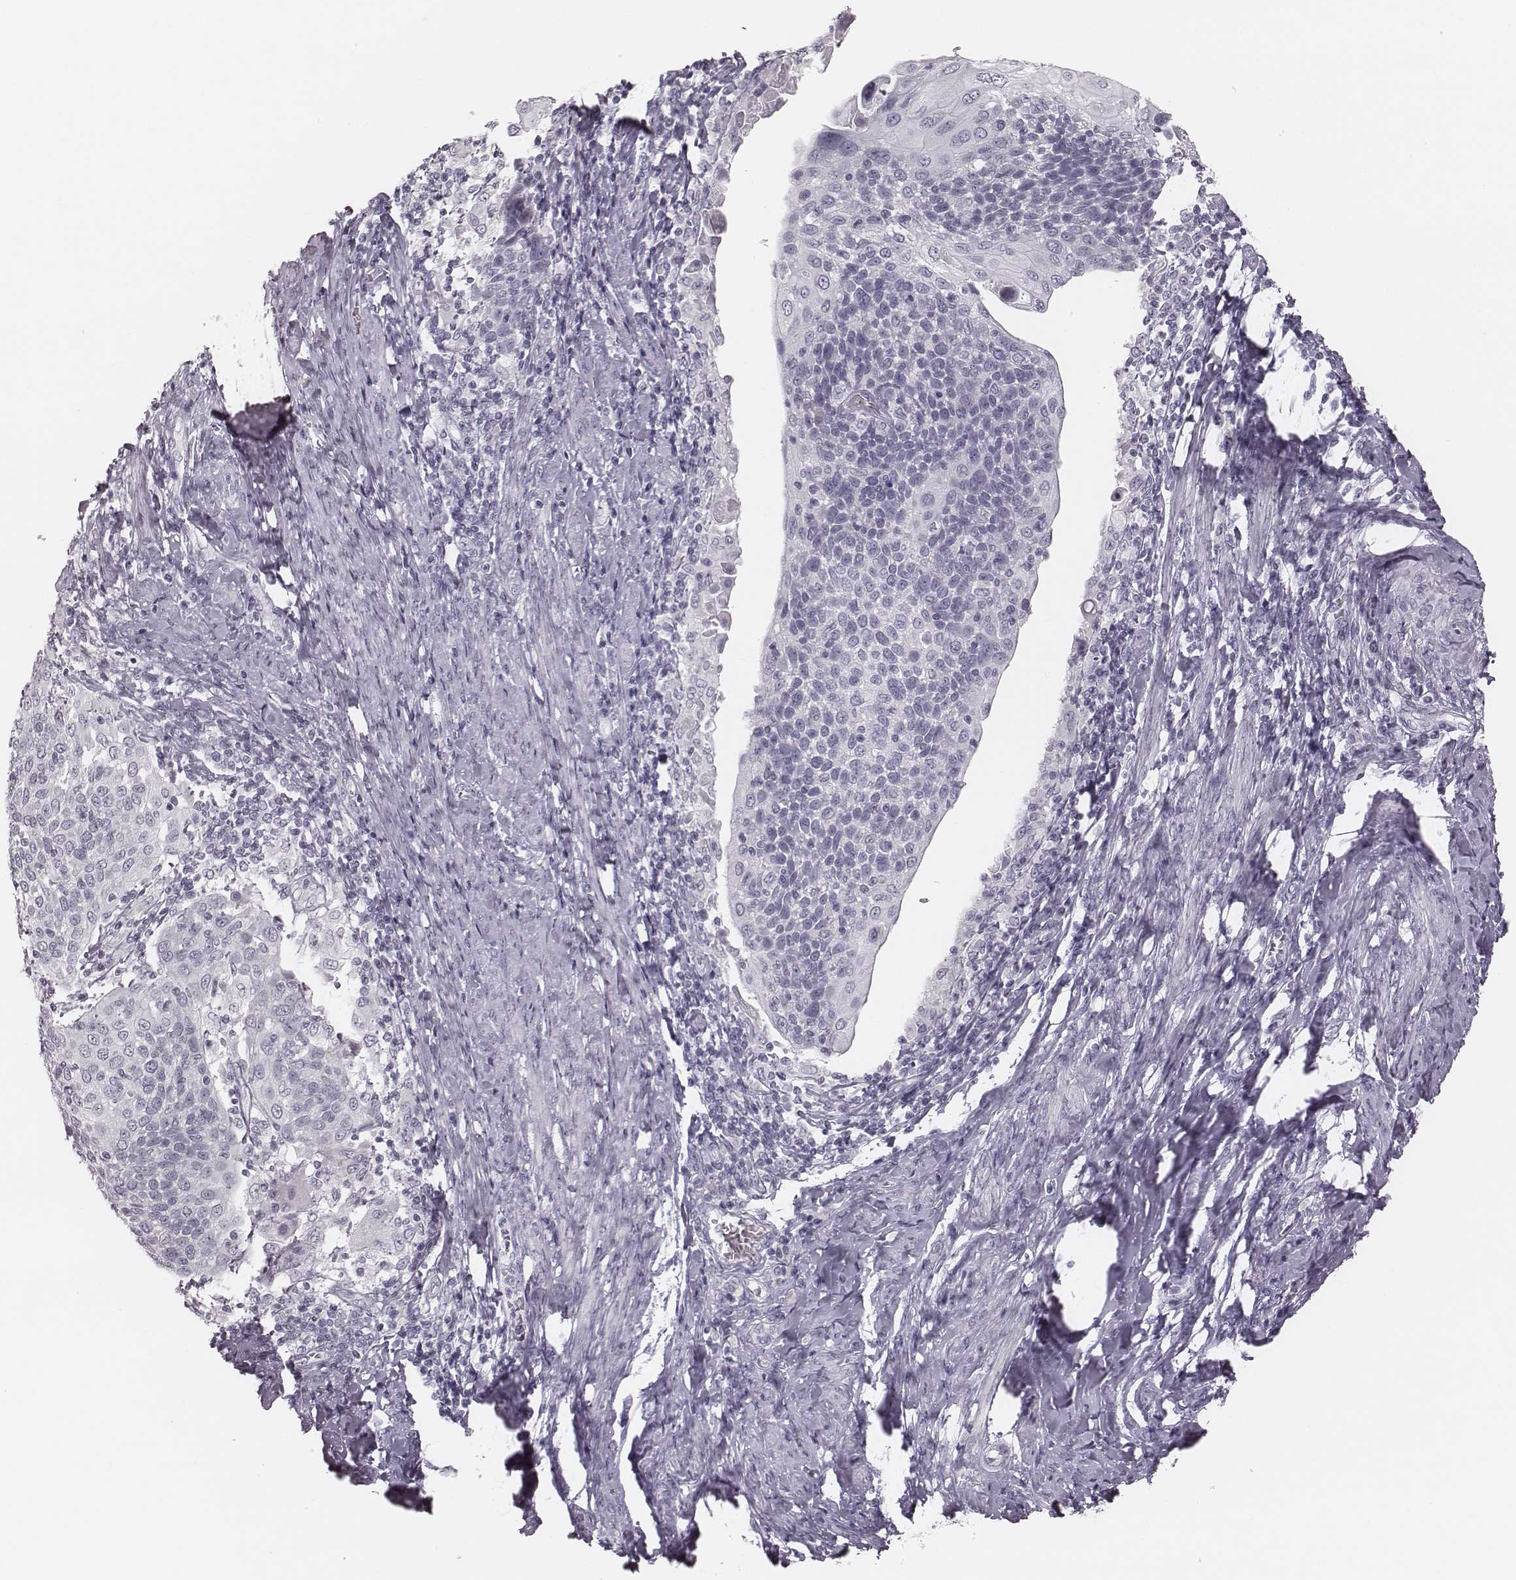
{"staining": {"intensity": "negative", "quantity": "none", "location": "none"}, "tissue": "cervical cancer", "cell_type": "Tumor cells", "image_type": "cancer", "snomed": [{"axis": "morphology", "description": "Squamous cell carcinoma, NOS"}, {"axis": "topography", "description": "Cervix"}], "caption": "Tumor cells show no significant protein positivity in cervical cancer (squamous cell carcinoma).", "gene": "SPA17", "patient": {"sex": "female", "age": 61}}